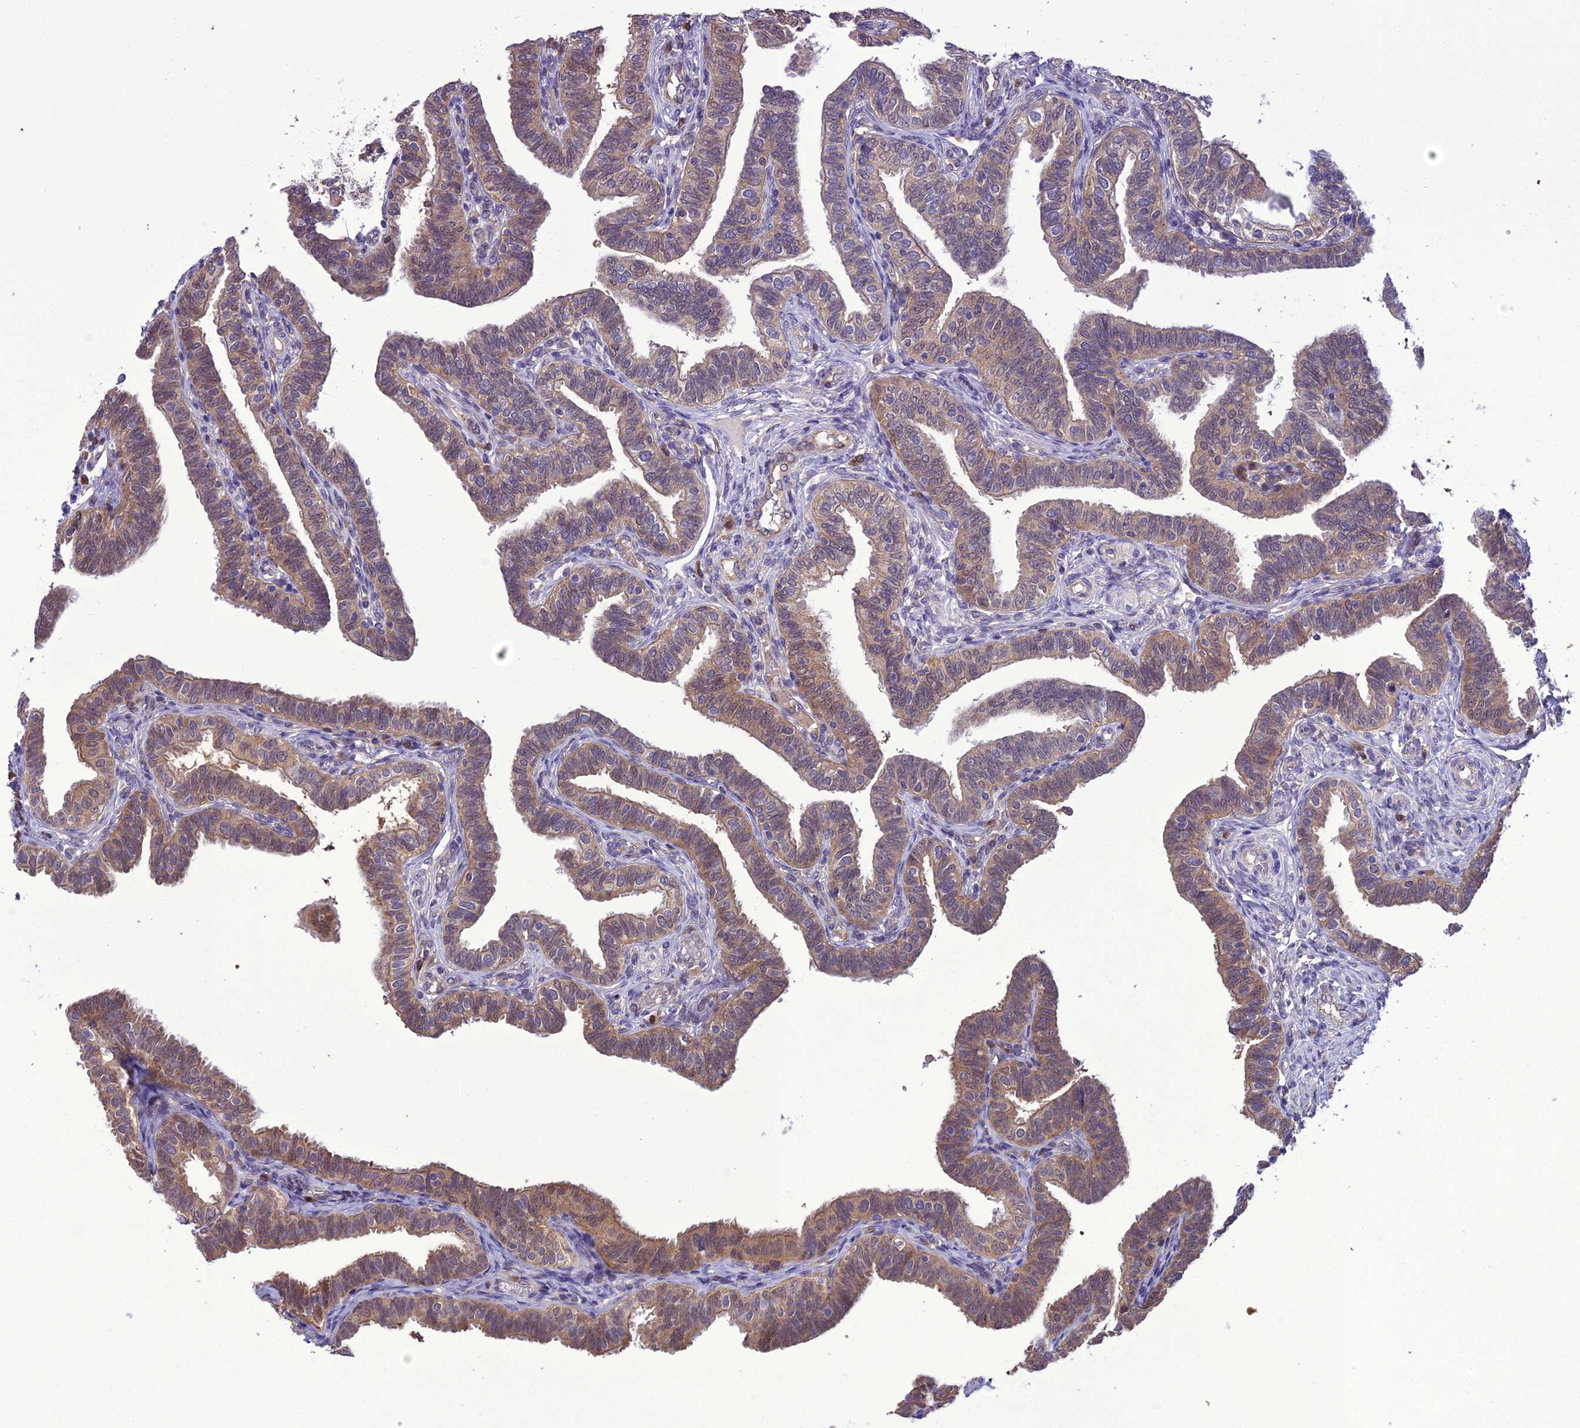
{"staining": {"intensity": "moderate", "quantity": ">75%", "location": "cytoplasmic/membranous,nuclear"}, "tissue": "fallopian tube", "cell_type": "Glandular cells", "image_type": "normal", "snomed": [{"axis": "morphology", "description": "Normal tissue, NOS"}, {"axis": "topography", "description": "Fallopian tube"}], "caption": "IHC of unremarkable fallopian tube reveals medium levels of moderate cytoplasmic/membranous,nuclear staining in about >75% of glandular cells.", "gene": "BORCS6", "patient": {"sex": "female", "age": 39}}